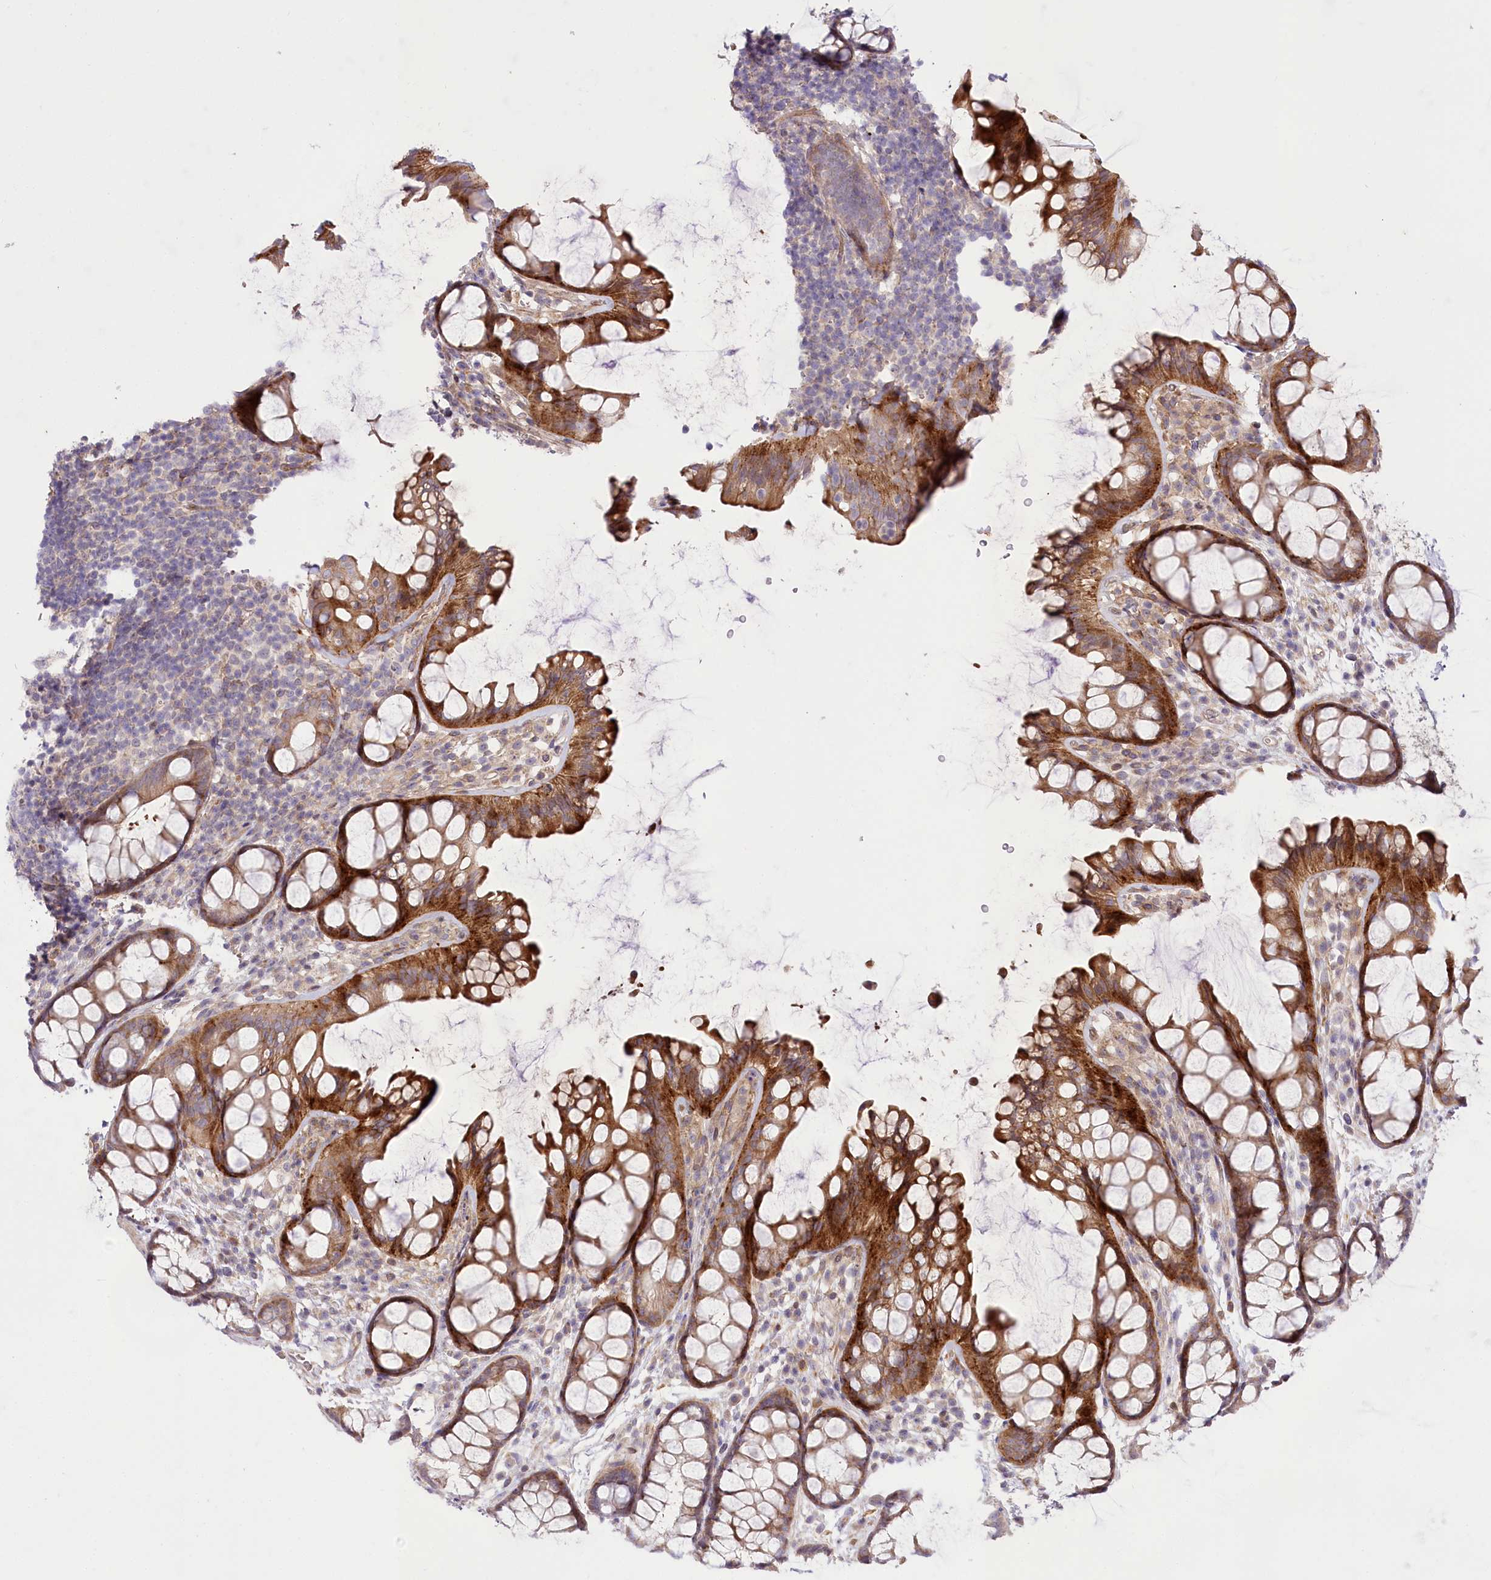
{"staining": {"intensity": "negative", "quantity": "none", "location": "none"}, "tissue": "colon", "cell_type": "Endothelial cells", "image_type": "normal", "snomed": [{"axis": "morphology", "description": "Normal tissue, NOS"}, {"axis": "topography", "description": "Colon"}], "caption": "Endothelial cells show no significant positivity in benign colon. The staining was performed using DAB (3,3'-diaminobenzidine) to visualize the protein expression in brown, while the nuclei were stained in blue with hematoxylin (Magnification: 20x).", "gene": "TRUB1", "patient": {"sex": "female", "age": 82}}